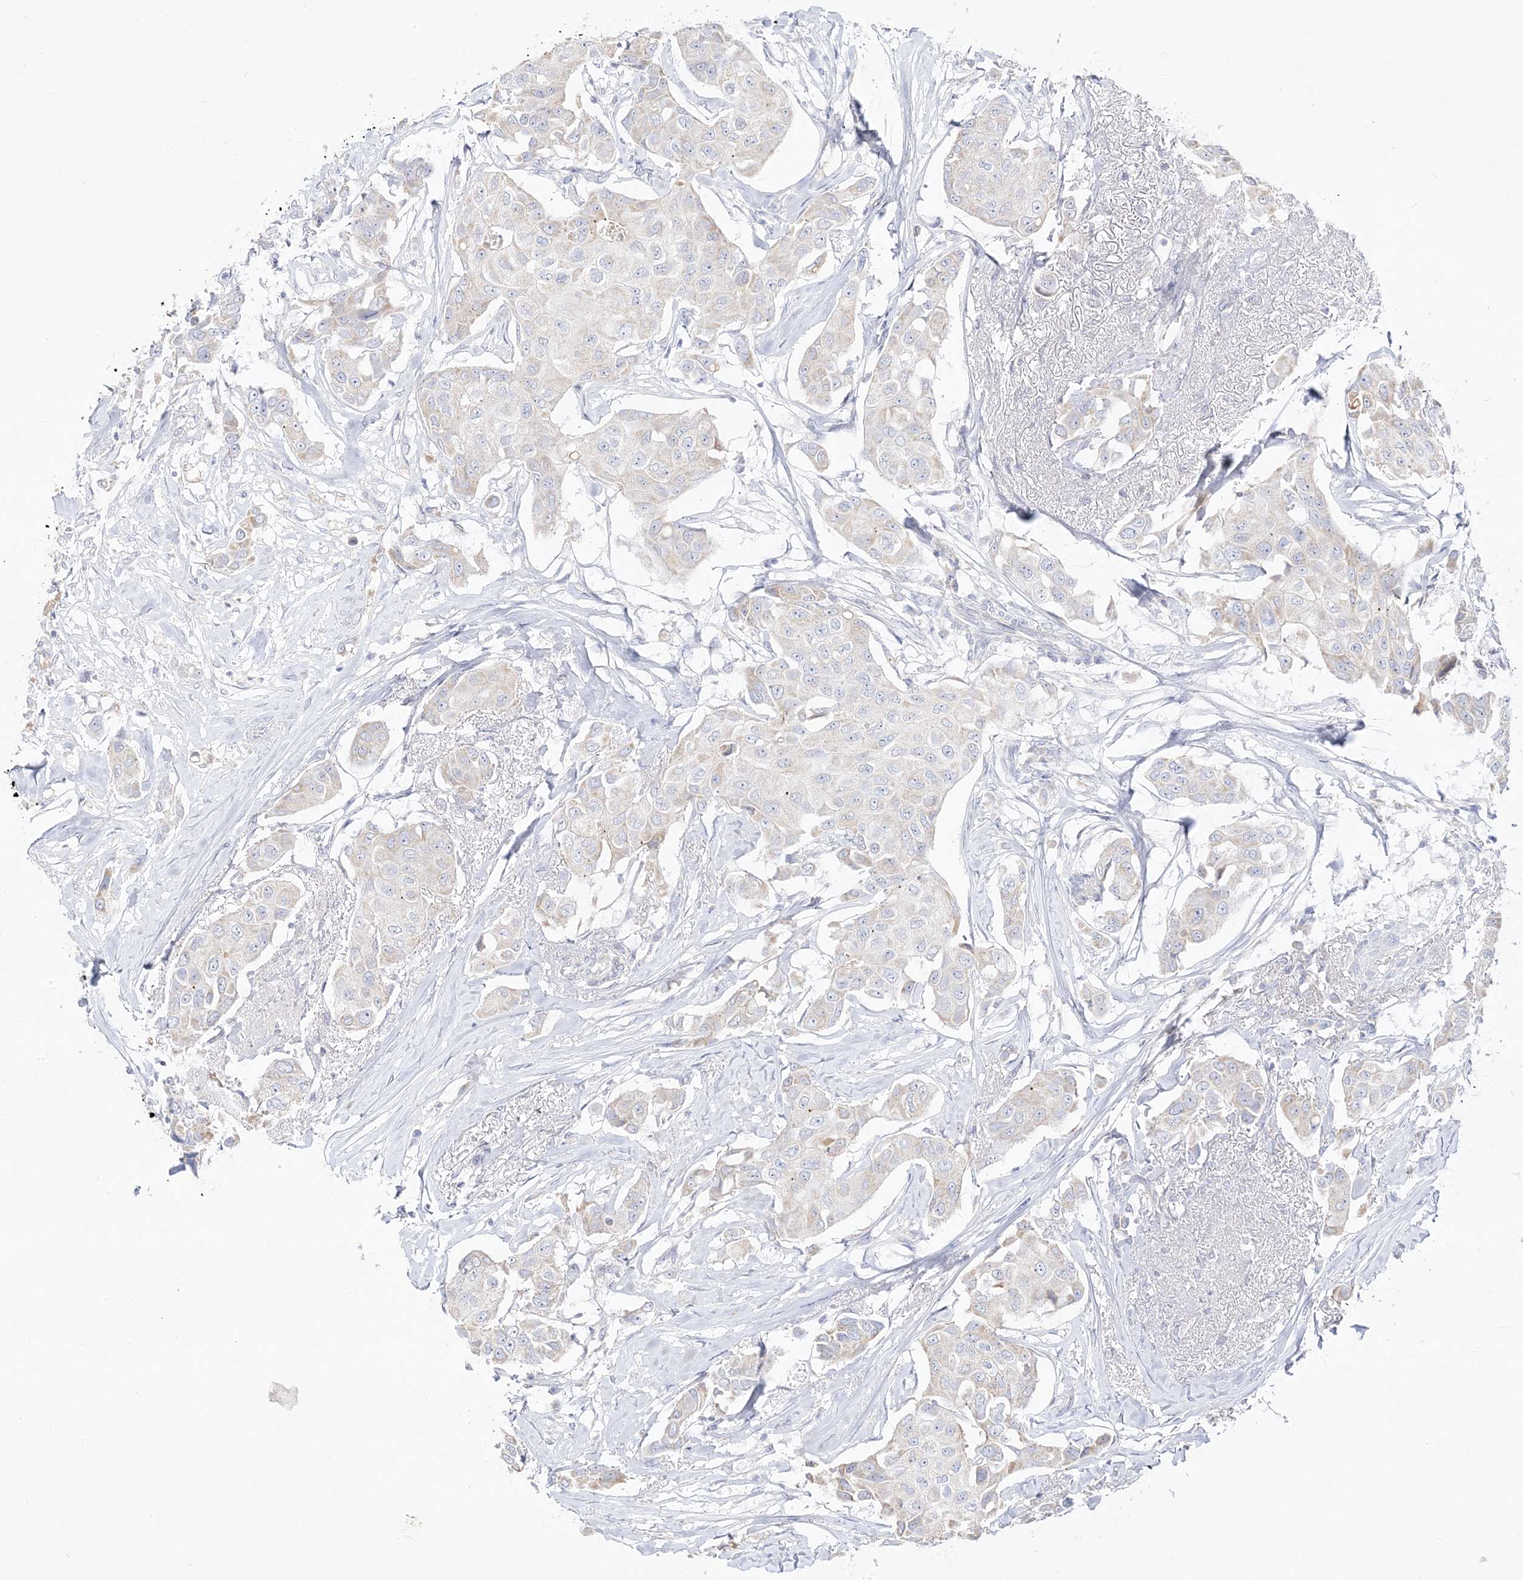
{"staining": {"intensity": "weak", "quantity": "<25%", "location": "cytoplasmic/membranous"}, "tissue": "breast cancer", "cell_type": "Tumor cells", "image_type": "cancer", "snomed": [{"axis": "morphology", "description": "Duct carcinoma"}, {"axis": "topography", "description": "Breast"}], "caption": "This is an immunohistochemistry (IHC) histopathology image of intraductal carcinoma (breast). There is no staining in tumor cells.", "gene": "TRANK1", "patient": {"sex": "female", "age": 80}}